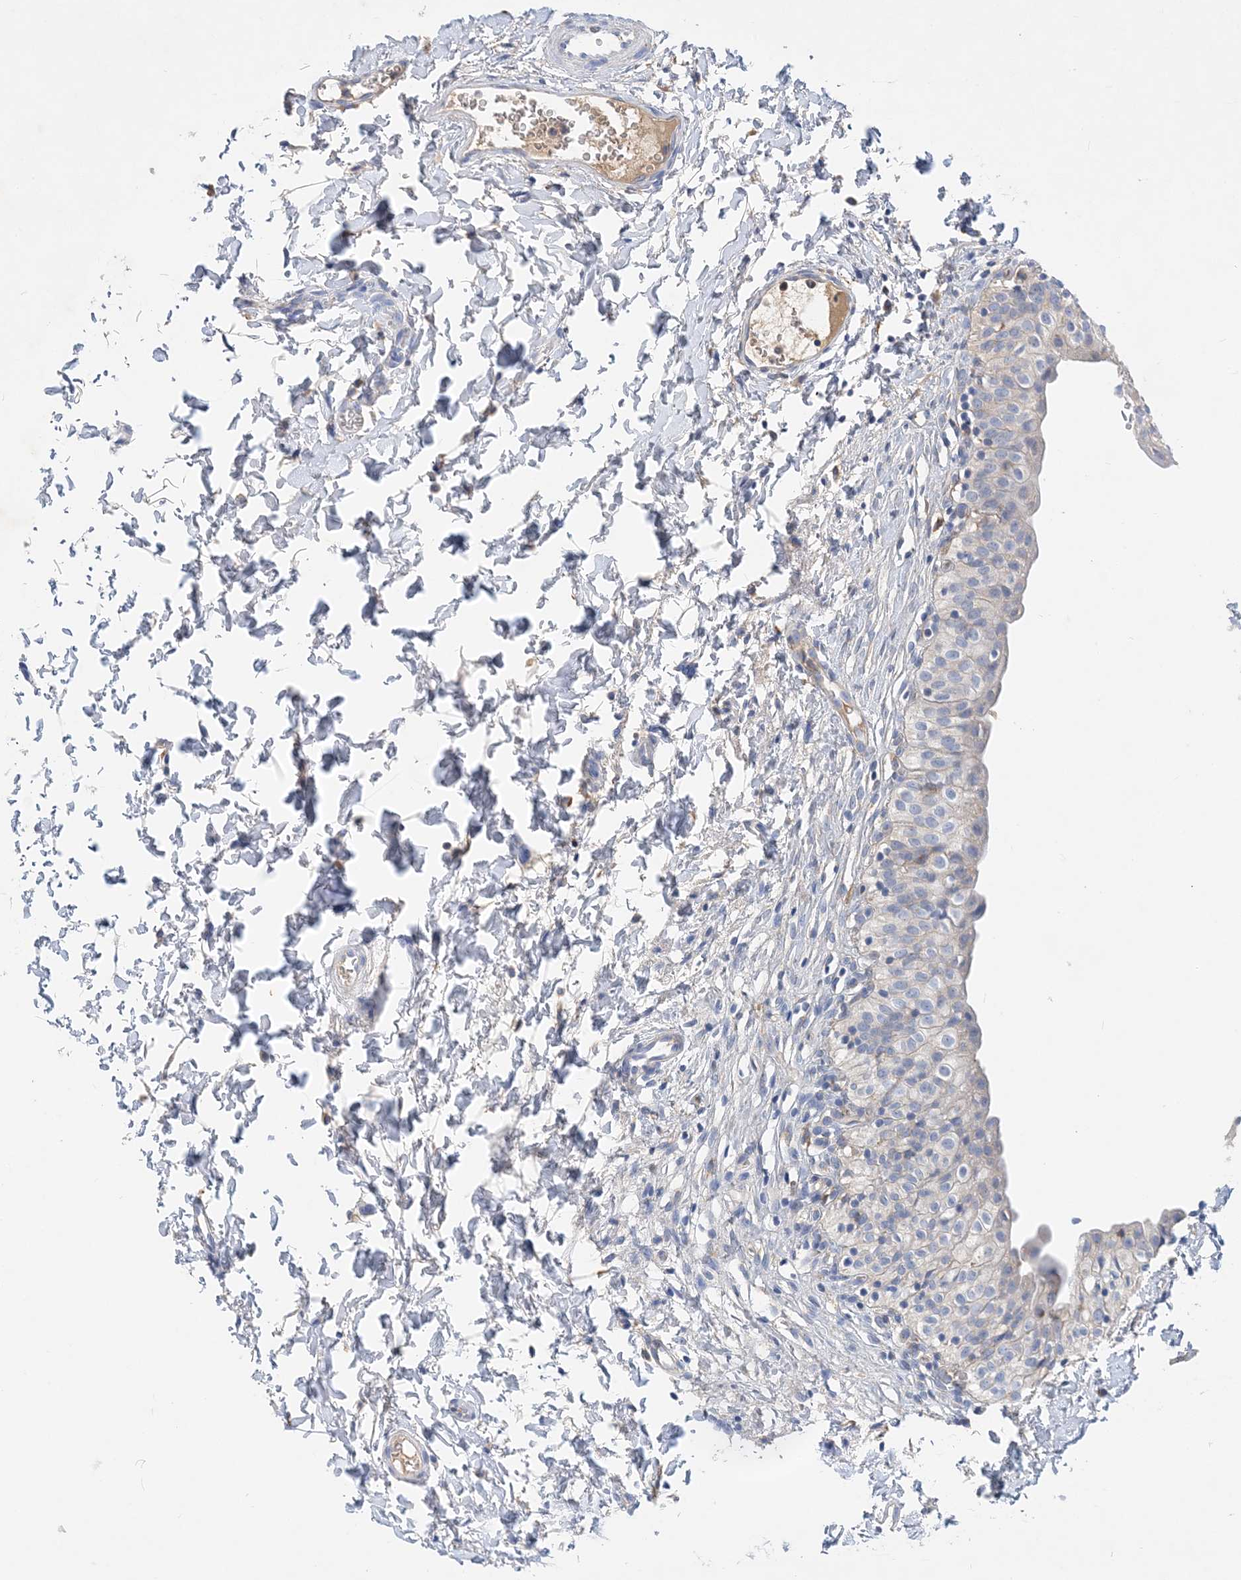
{"staining": {"intensity": "weak", "quantity": "25%-75%", "location": "cytoplasmic/membranous"}, "tissue": "urinary bladder", "cell_type": "Urothelial cells", "image_type": "normal", "snomed": [{"axis": "morphology", "description": "Normal tissue, NOS"}, {"axis": "topography", "description": "Urinary bladder"}], "caption": "An immunohistochemistry micrograph of unremarkable tissue is shown. Protein staining in brown shows weak cytoplasmic/membranous positivity in urinary bladder within urothelial cells.", "gene": "GRINA", "patient": {"sex": "male", "age": 55}}